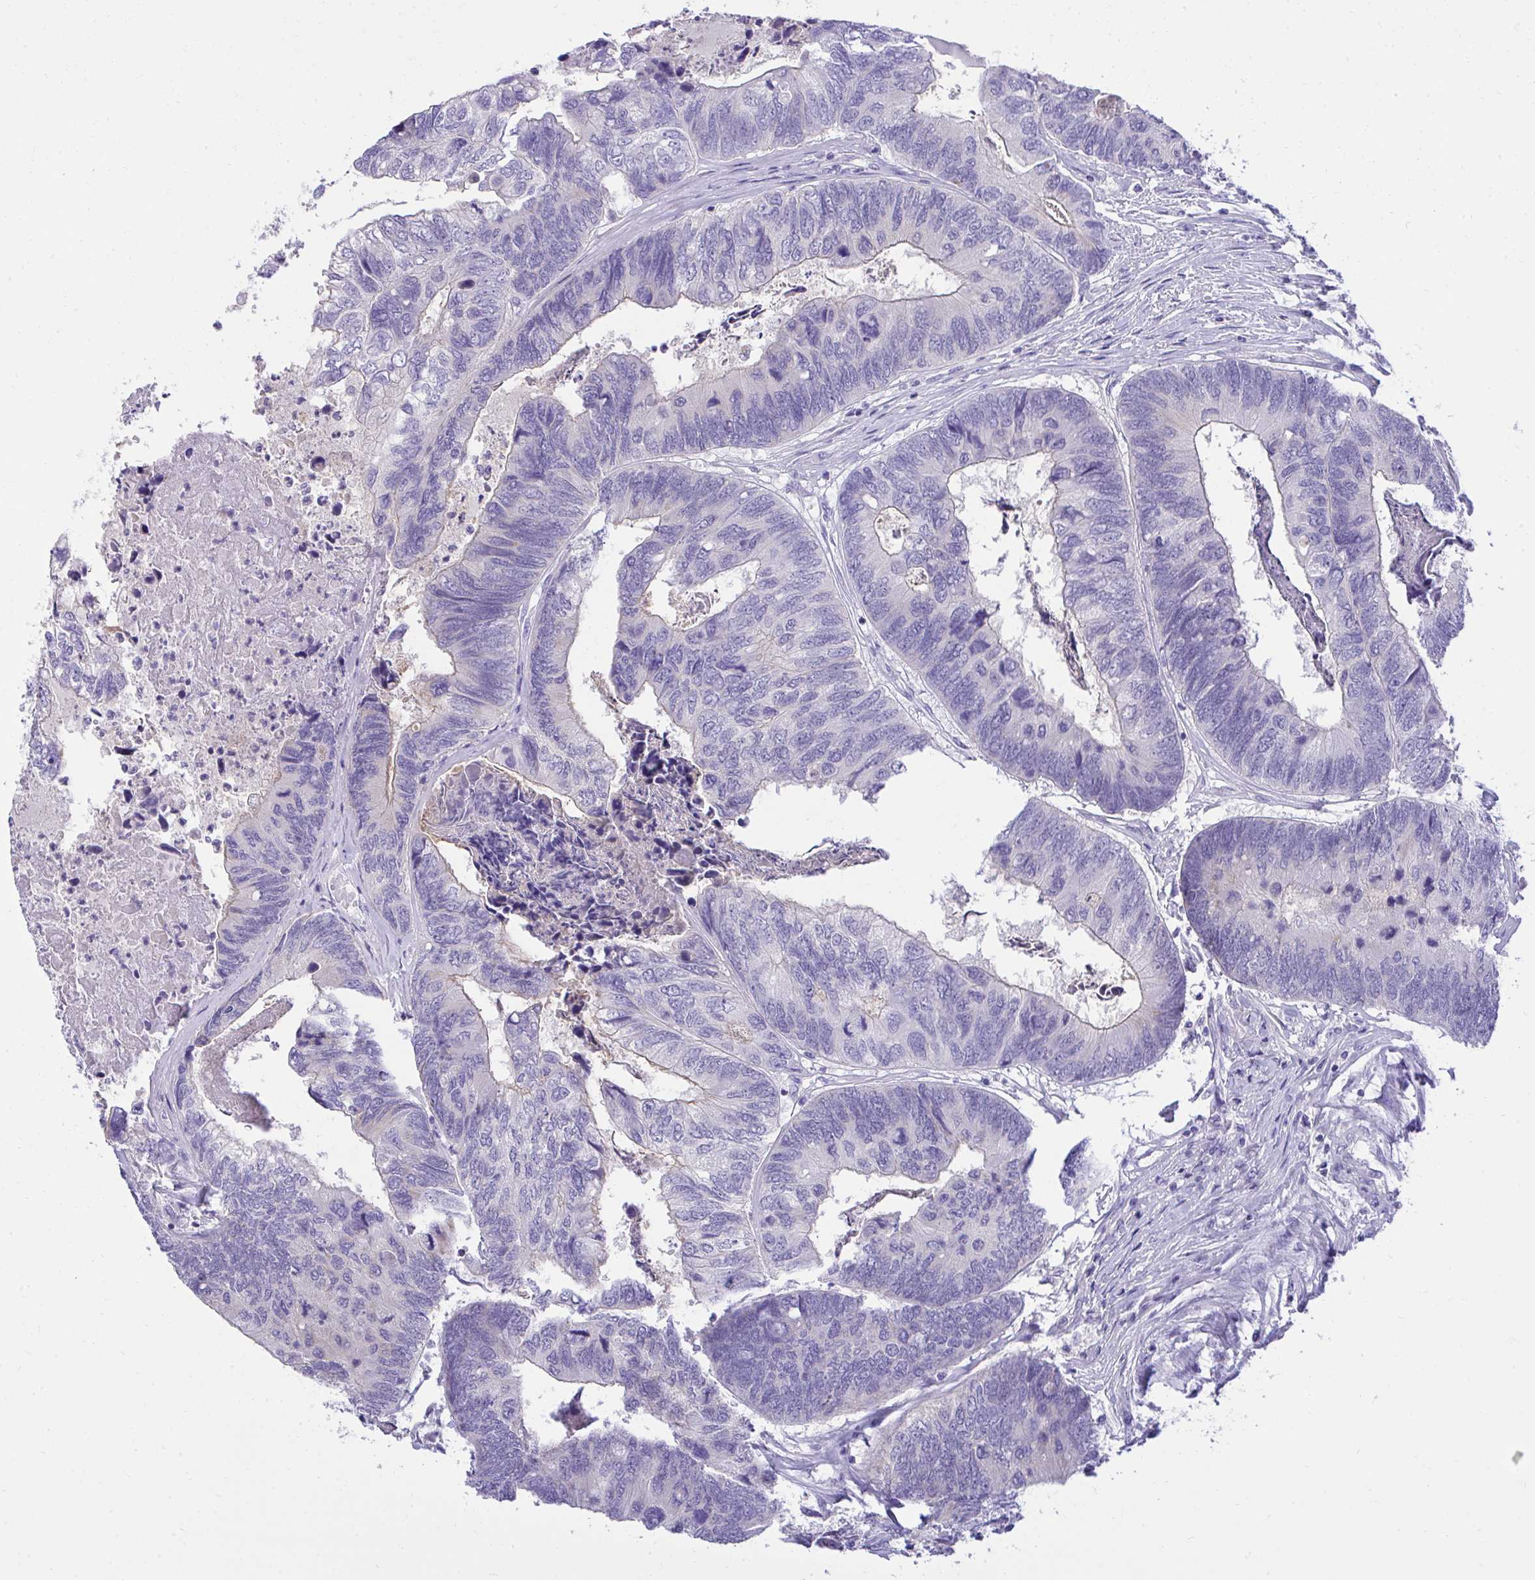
{"staining": {"intensity": "negative", "quantity": "none", "location": "none"}, "tissue": "colorectal cancer", "cell_type": "Tumor cells", "image_type": "cancer", "snomed": [{"axis": "morphology", "description": "Adenocarcinoma, NOS"}, {"axis": "topography", "description": "Colon"}], "caption": "An image of human colorectal cancer (adenocarcinoma) is negative for staining in tumor cells. (DAB IHC, high magnification).", "gene": "TMCO5A", "patient": {"sex": "female", "age": 67}}